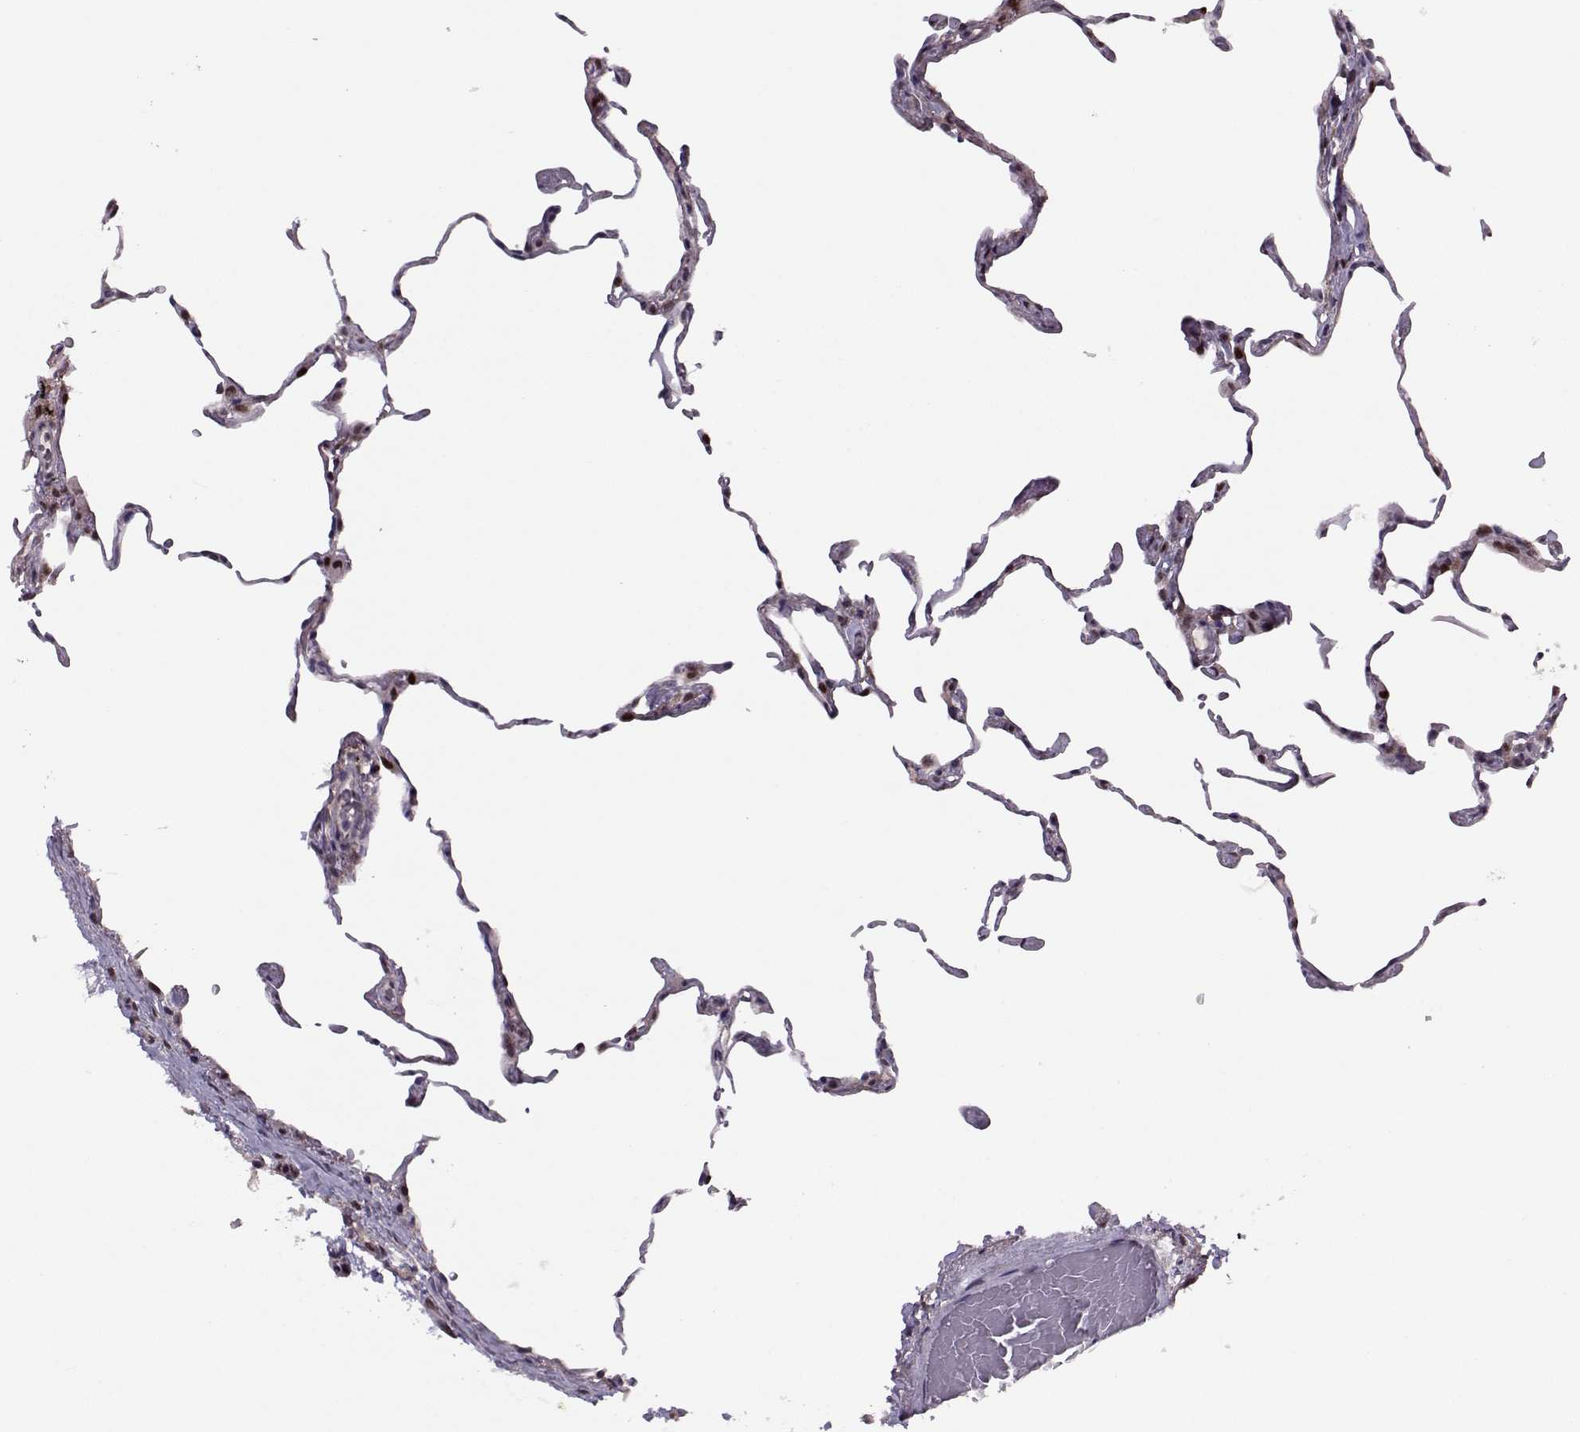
{"staining": {"intensity": "negative", "quantity": "none", "location": "none"}, "tissue": "lung", "cell_type": "Alveolar cells", "image_type": "normal", "snomed": [{"axis": "morphology", "description": "Normal tissue, NOS"}, {"axis": "topography", "description": "Lung"}], "caption": "High power microscopy micrograph of an IHC image of benign lung, revealing no significant expression in alveolar cells. (Stains: DAB immunohistochemistry with hematoxylin counter stain, Microscopy: brightfield microscopy at high magnification).", "gene": "CDK4", "patient": {"sex": "female", "age": 57}}